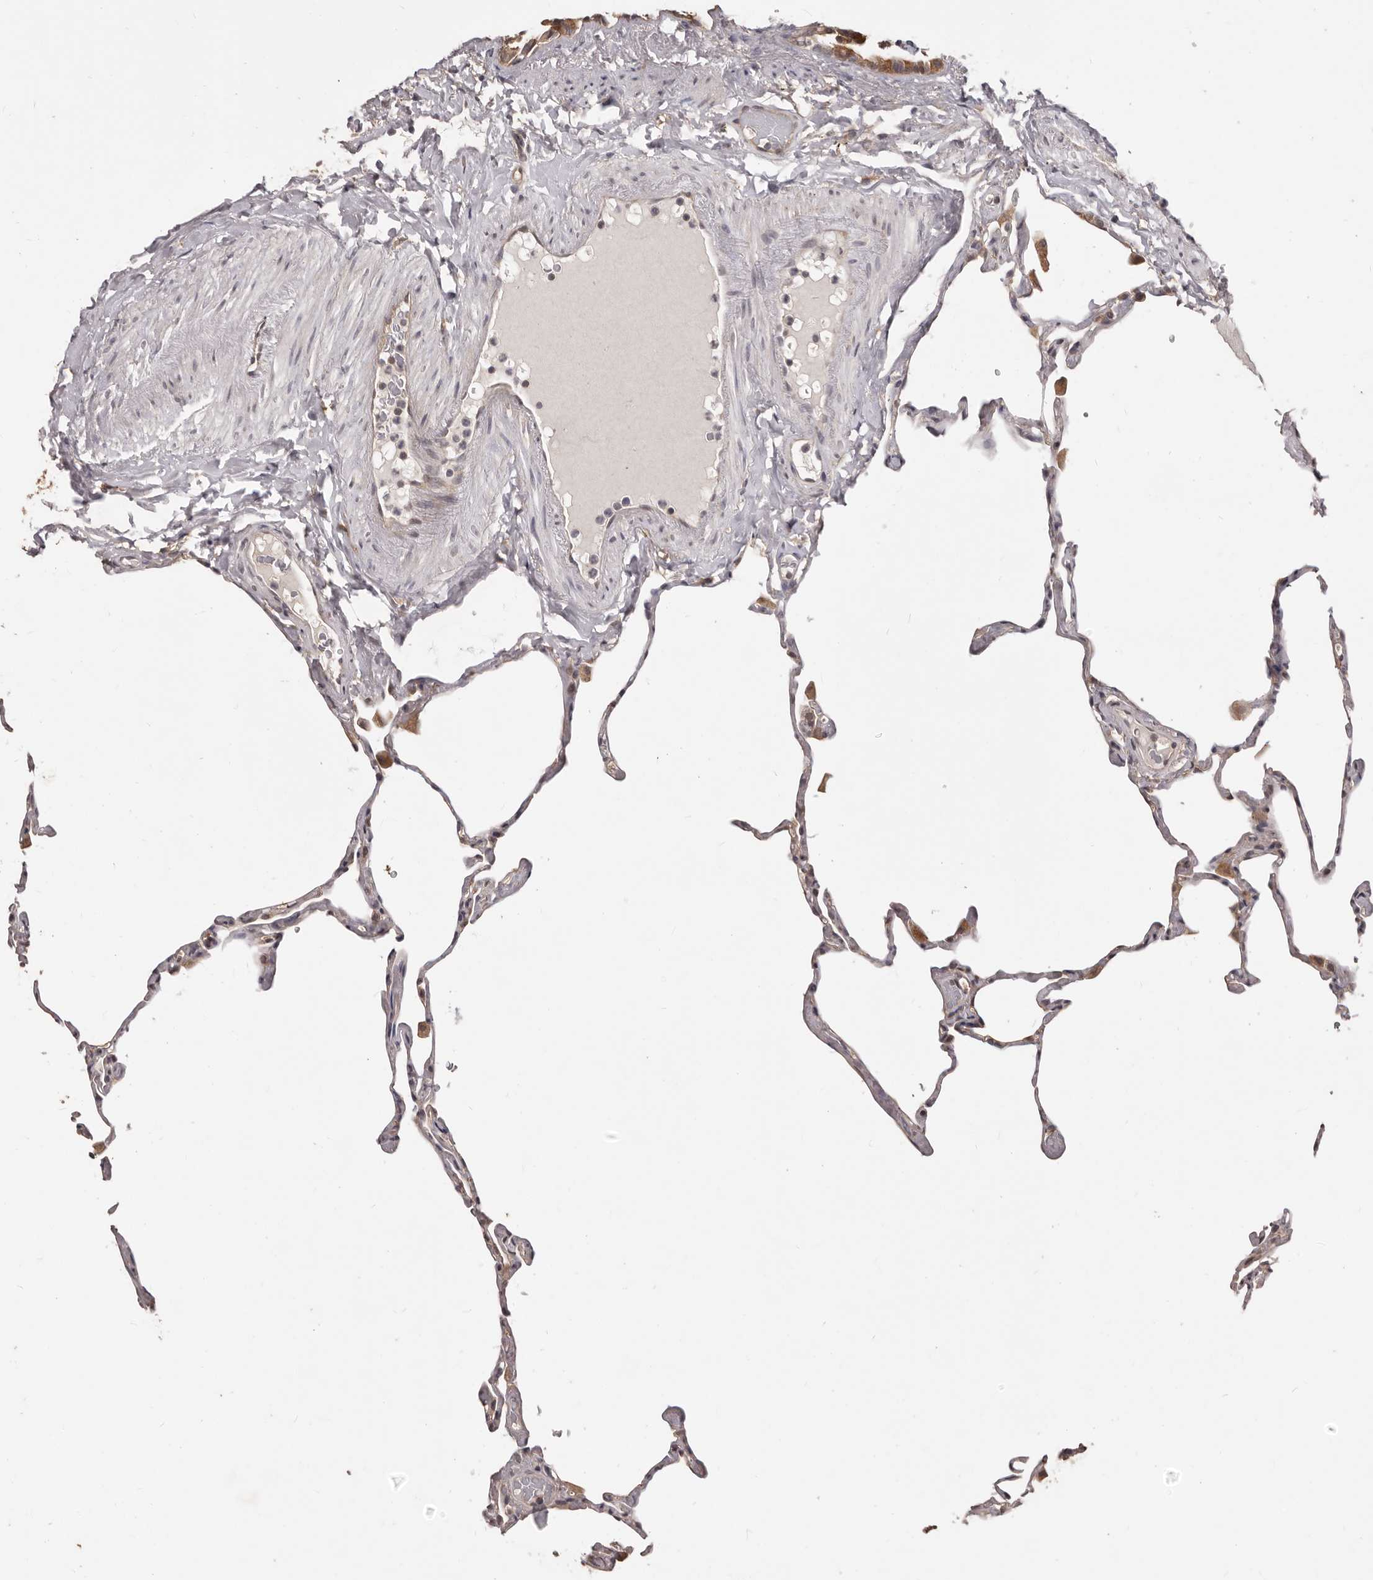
{"staining": {"intensity": "weak", "quantity": ">75%", "location": "cytoplasmic/membranous"}, "tissue": "lung", "cell_type": "Alveolar cells", "image_type": "normal", "snomed": [{"axis": "morphology", "description": "Normal tissue, NOS"}, {"axis": "topography", "description": "Lung"}], "caption": "Immunohistochemistry (IHC) histopathology image of benign lung: human lung stained using IHC demonstrates low levels of weak protein expression localized specifically in the cytoplasmic/membranous of alveolar cells, appearing as a cytoplasmic/membranous brown color.", "gene": "MTO1", "patient": {"sex": "male", "age": 65}}